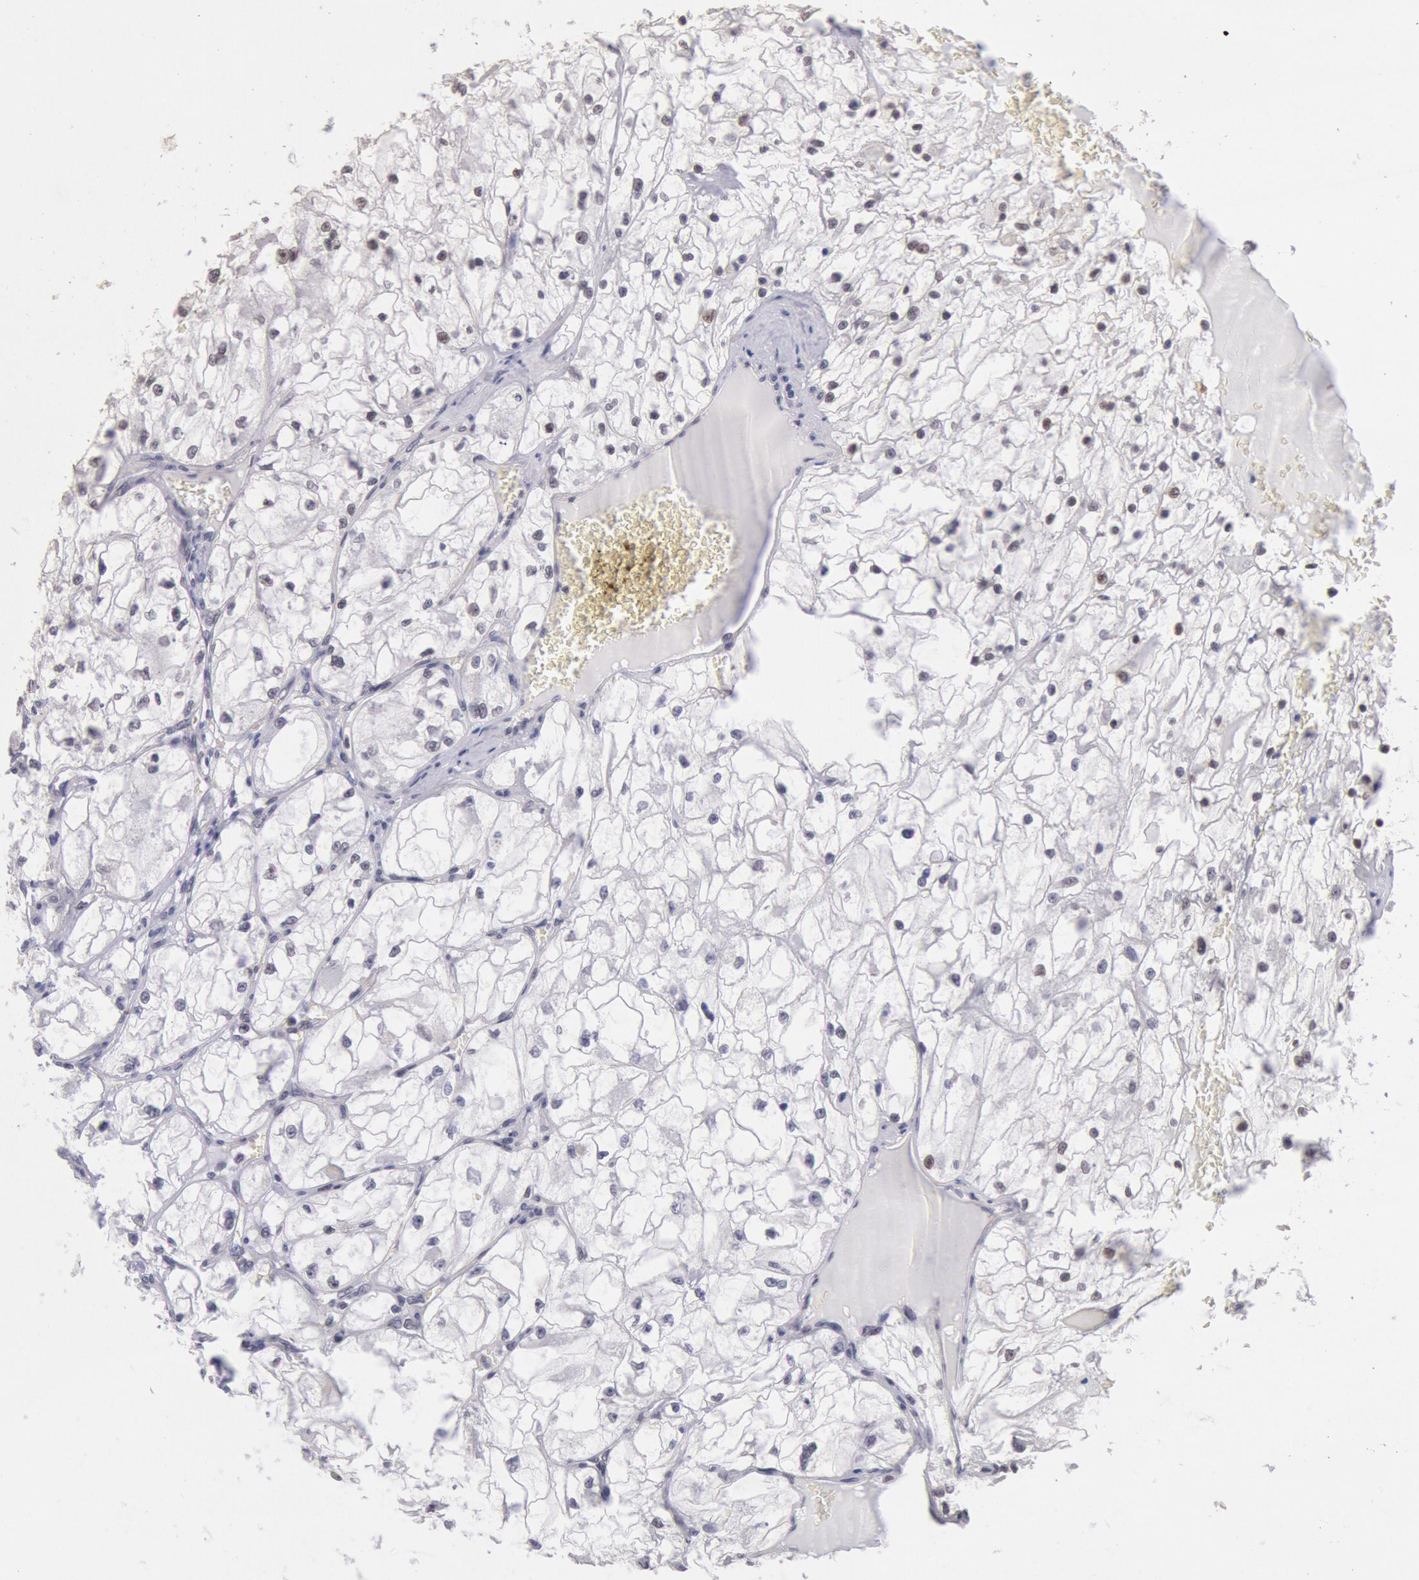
{"staining": {"intensity": "negative", "quantity": "none", "location": "none"}, "tissue": "renal cancer", "cell_type": "Tumor cells", "image_type": "cancer", "snomed": [{"axis": "morphology", "description": "Adenocarcinoma, NOS"}, {"axis": "topography", "description": "Kidney"}], "caption": "This is an immunohistochemistry (IHC) histopathology image of human renal cancer (adenocarcinoma). There is no expression in tumor cells.", "gene": "MYH7", "patient": {"sex": "male", "age": 61}}